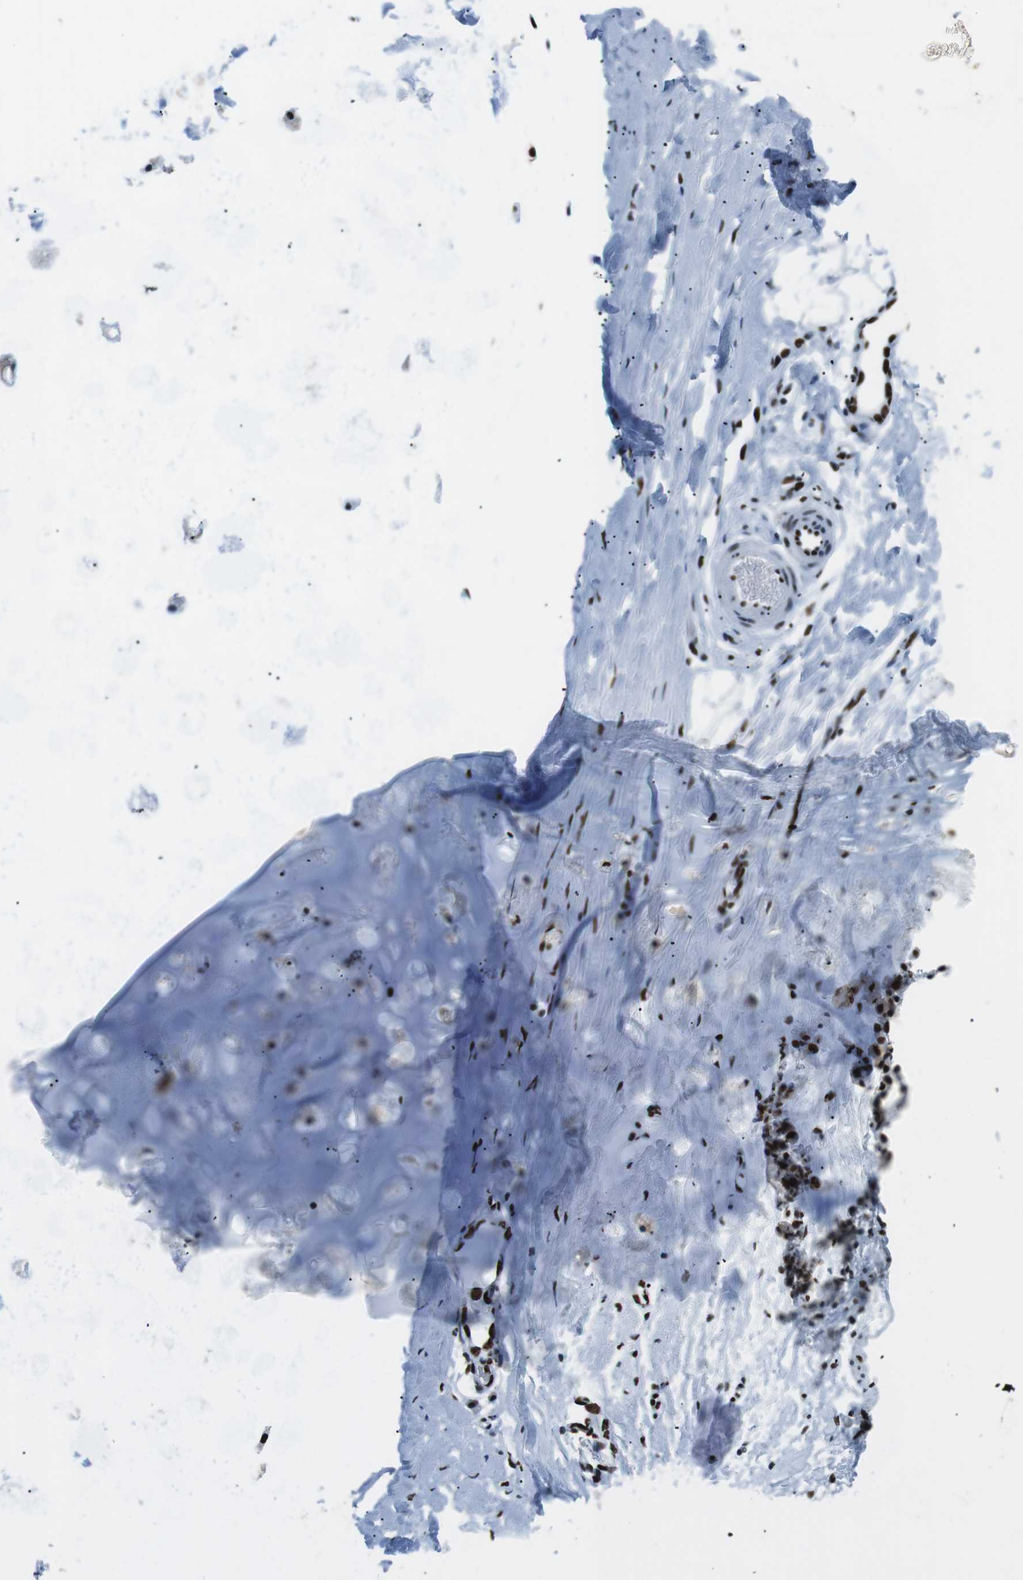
{"staining": {"intensity": "strong", "quantity": ">75%", "location": "nuclear"}, "tissue": "adipose tissue", "cell_type": "Adipocytes", "image_type": "normal", "snomed": [{"axis": "morphology", "description": "Normal tissue, NOS"}, {"axis": "topography", "description": "Cartilage tissue"}, {"axis": "topography", "description": "Bronchus"}], "caption": "Immunohistochemical staining of normal adipose tissue exhibits high levels of strong nuclear staining in about >75% of adipocytes. The staining is performed using DAB (3,3'-diaminobenzidine) brown chromogen to label protein expression. The nuclei are counter-stained blue using hematoxylin.", "gene": "PML", "patient": {"sex": "female", "age": 53}}